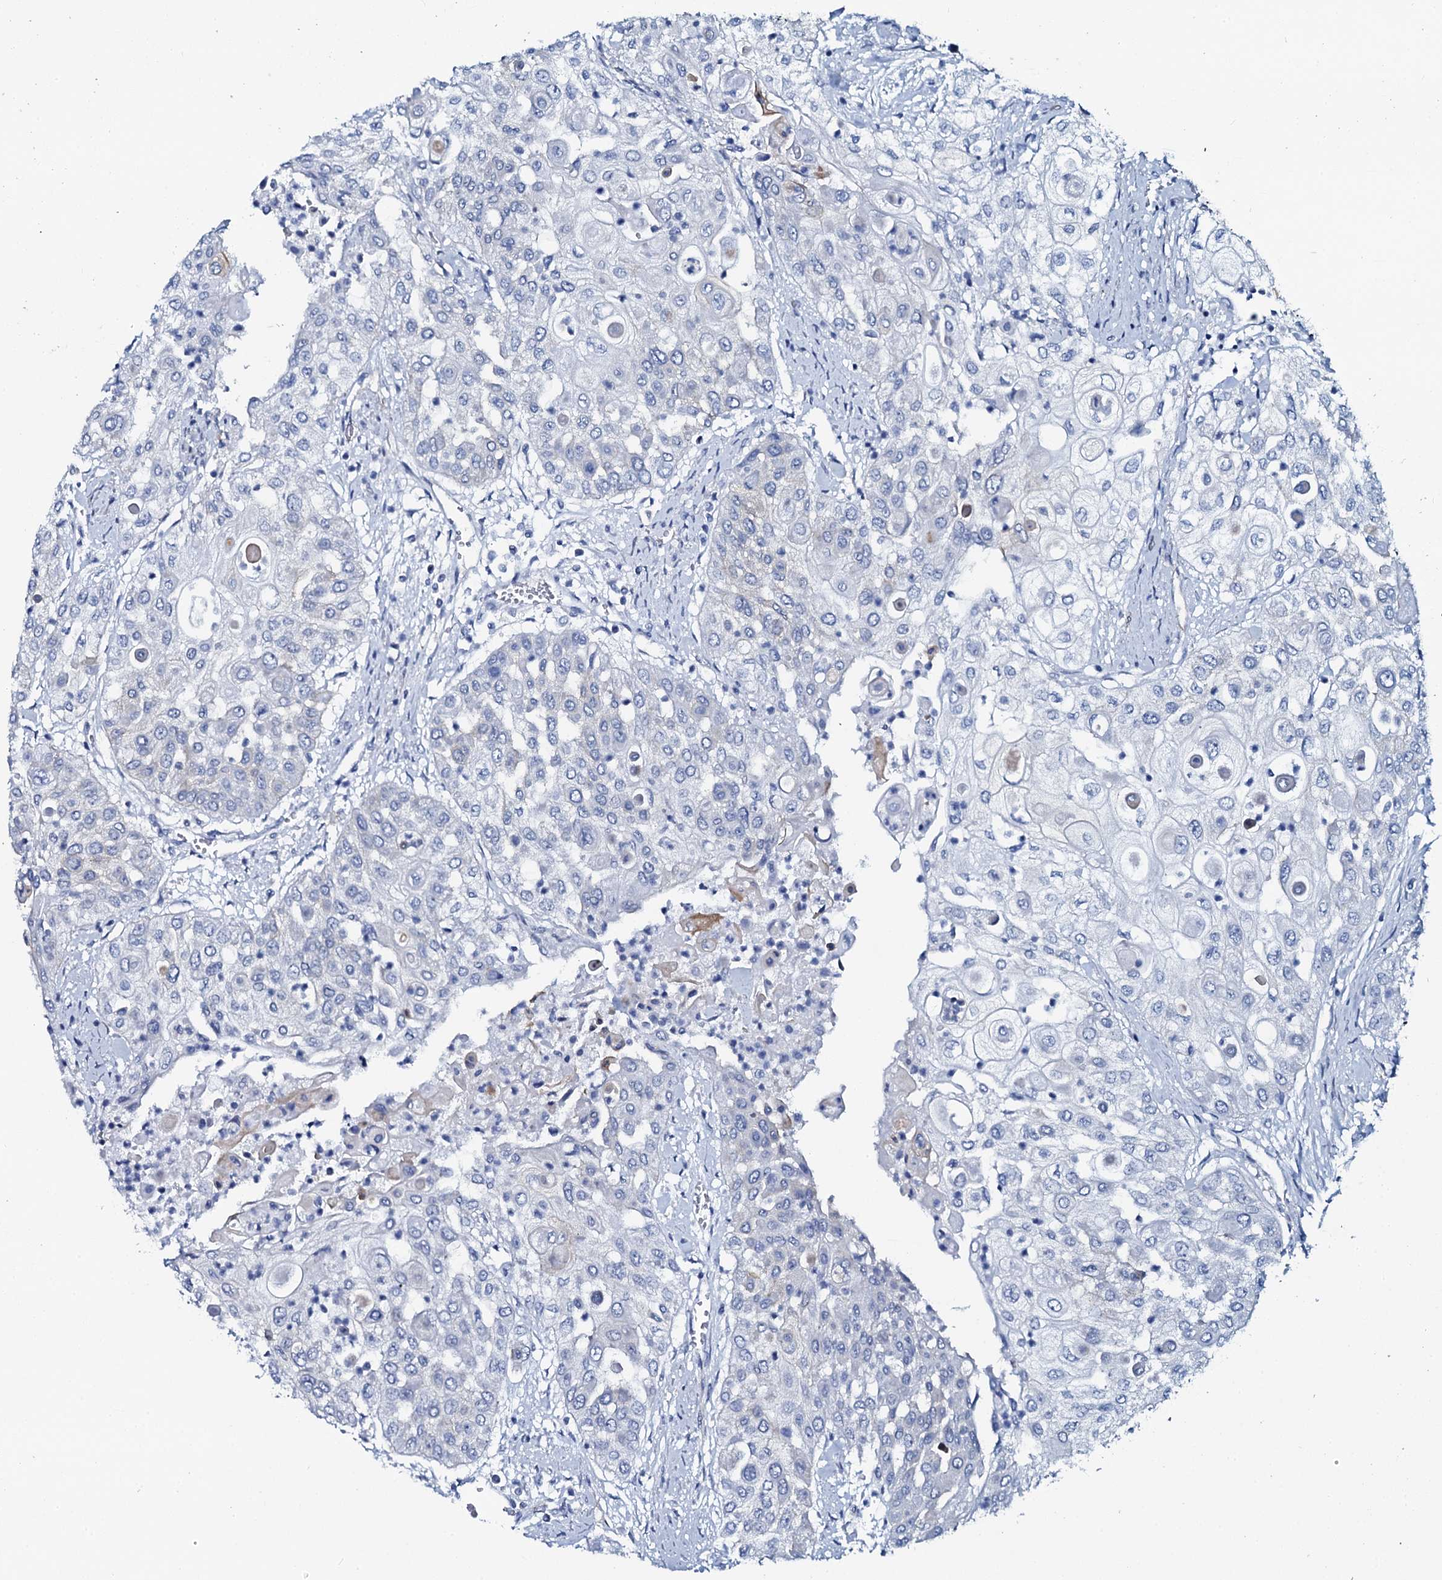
{"staining": {"intensity": "negative", "quantity": "none", "location": "none"}, "tissue": "urothelial cancer", "cell_type": "Tumor cells", "image_type": "cancer", "snomed": [{"axis": "morphology", "description": "Urothelial carcinoma, High grade"}, {"axis": "topography", "description": "Urinary bladder"}], "caption": "The IHC micrograph has no significant positivity in tumor cells of urothelial cancer tissue.", "gene": "SLC4A7", "patient": {"sex": "female", "age": 79}}